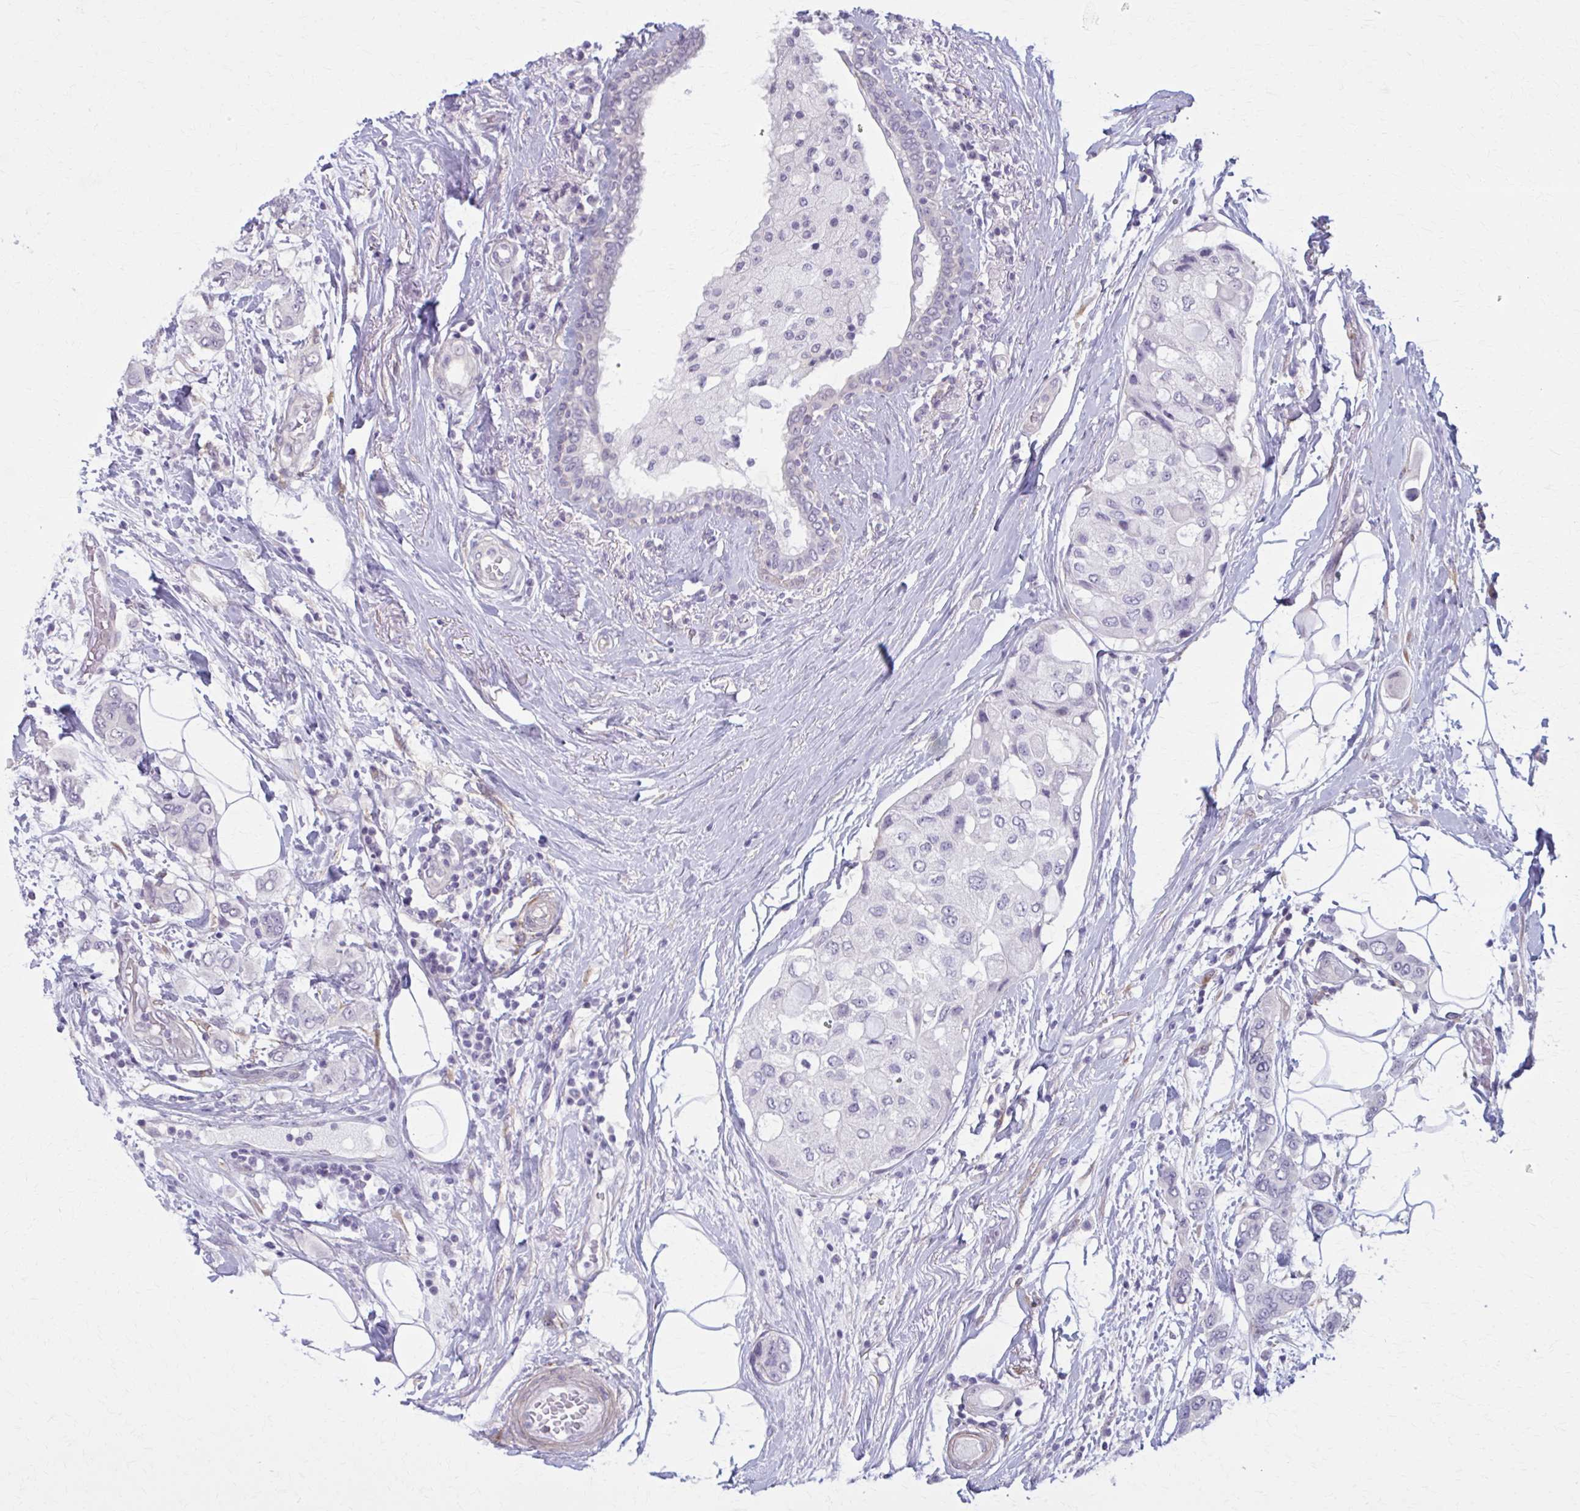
{"staining": {"intensity": "negative", "quantity": "none", "location": "none"}, "tissue": "breast cancer", "cell_type": "Tumor cells", "image_type": "cancer", "snomed": [{"axis": "morphology", "description": "Lobular carcinoma"}, {"axis": "topography", "description": "Breast"}], "caption": "This micrograph is of lobular carcinoma (breast) stained with immunohistochemistry to label a protein in brown with the nuclei are counter-stained blue. There is no positivity in tumor cells. (Stains: DAB (3,3'-diaminobenzidine) immunohistochemistry (IHC) with hematoxylin counter stain, Microscopy: brightfield microscopy at high magnification).", "gene": "NUMBL", "patient": {"sex": "female", "age": 51}}